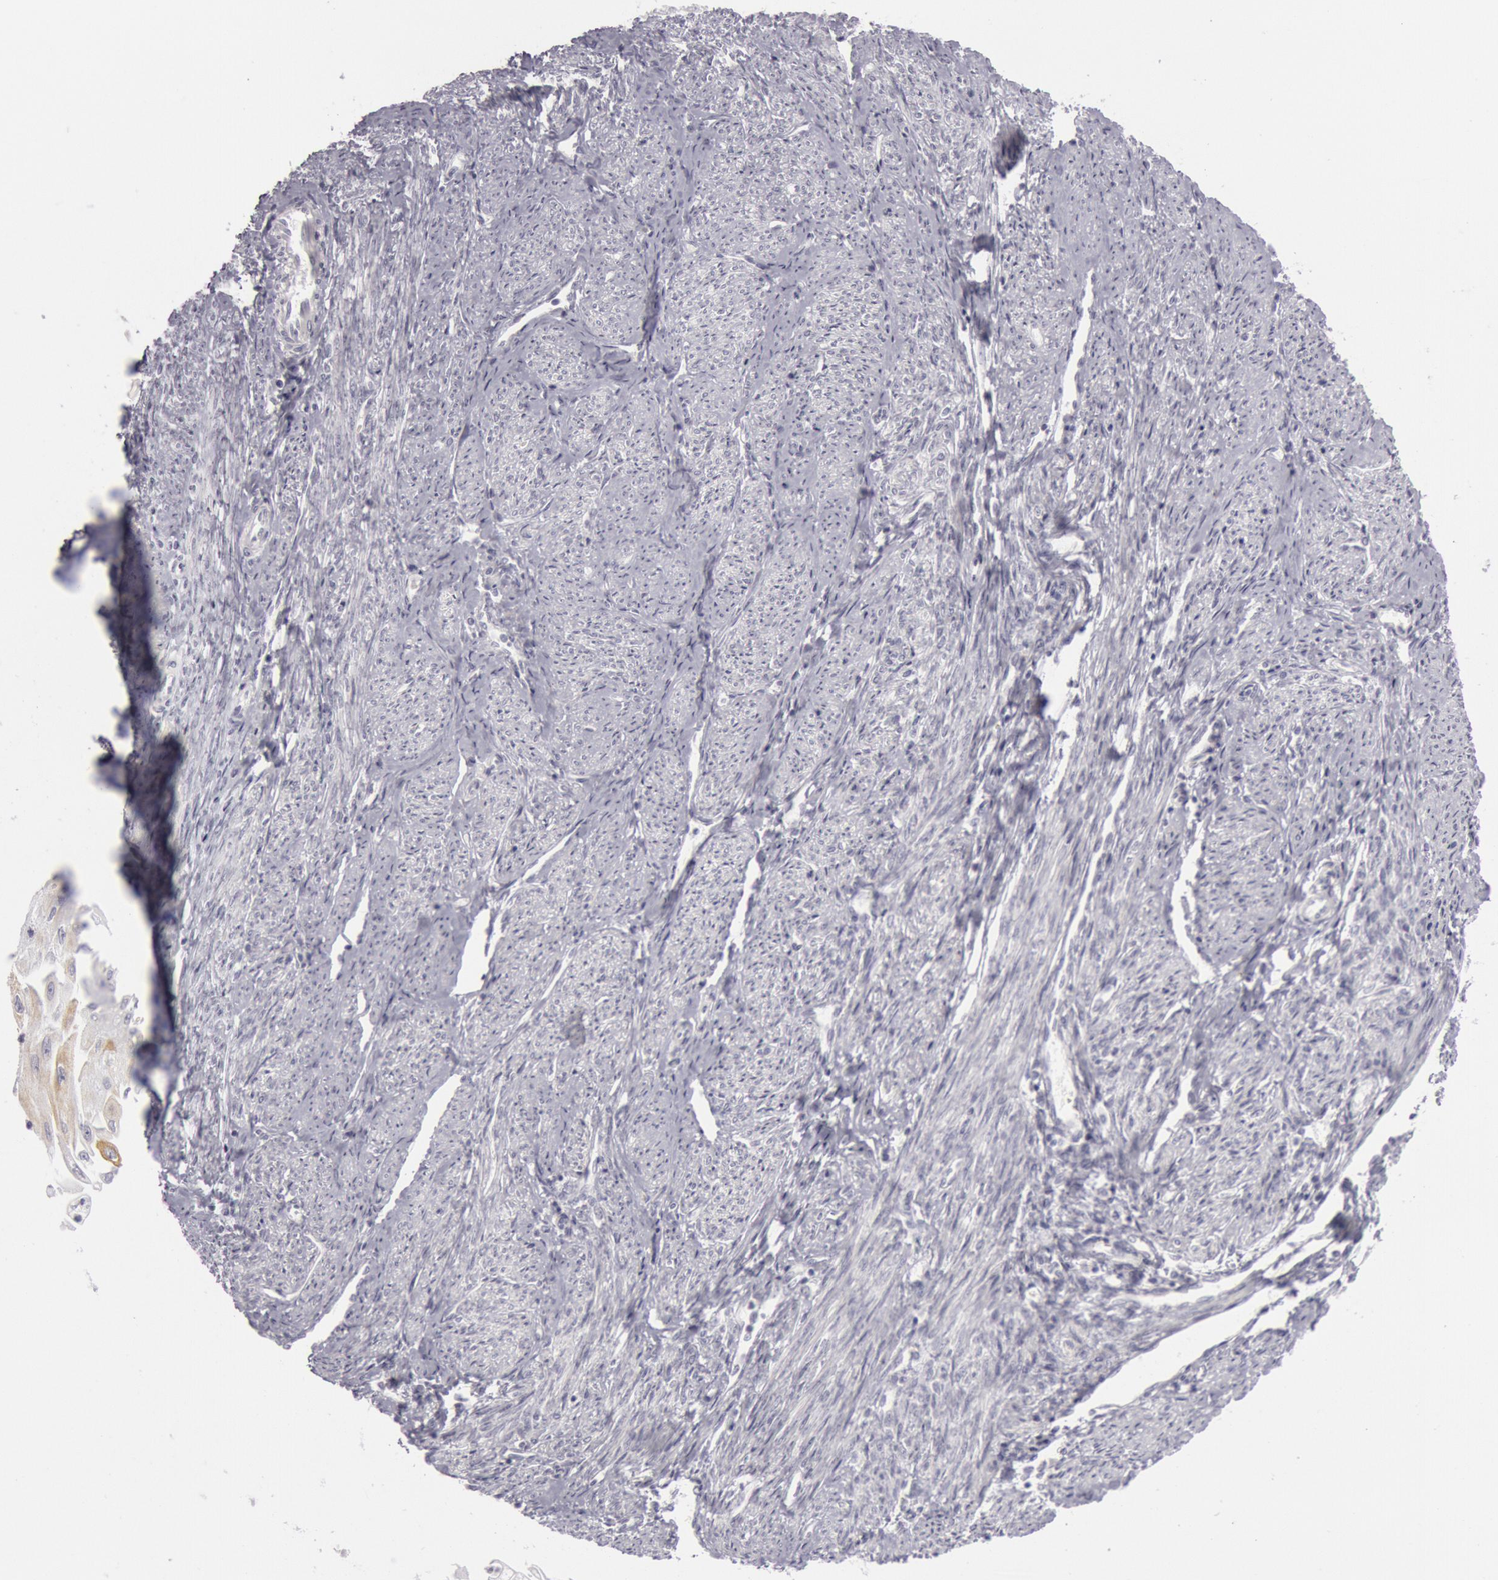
{"staining": {"intensity": "negative", "quantity": "none", "location": "none"}, "tissue": "endometrial cancer", "cell_type": "Tumor cells", "image_type": "cancer", "snomed": [{"axis": "morphology", "description": "Adenocarcinoma, NOS"}, {"axis": "topography", "description": "Endometrium"}], "caption": "This photomicrograph is of endometrial cancer stained with IHC to label a protein in brown with the nuclei are counter-stained blue. There is no positivity in tumor cells. (DAB (3,3'-diaminobenzidine) immunohistochemistry (IHC), high magnification).", "gene": "KRT16", "patient": {"sex": "female", "age": 75}}